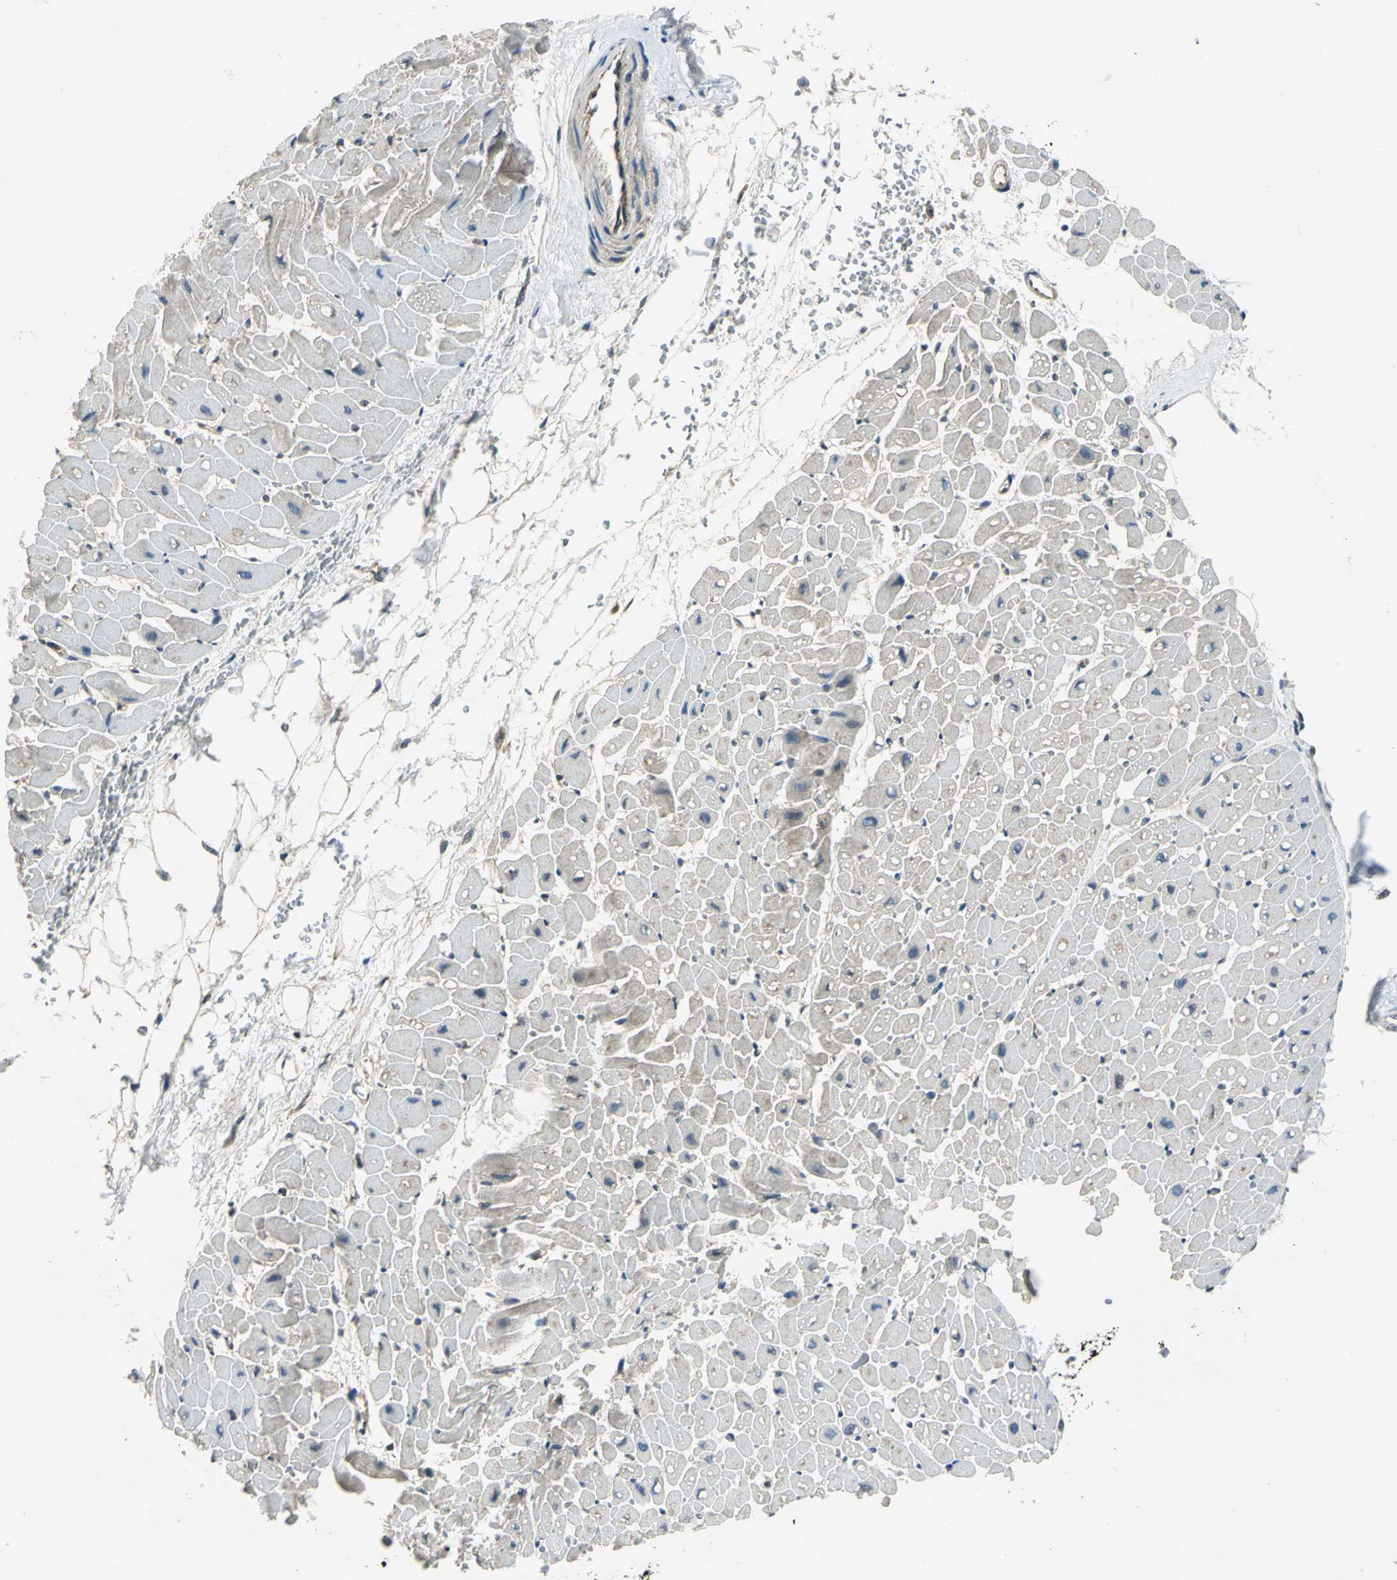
{"staining": {"intensity": "weak", "quantity": "25%-75%", "location": "cytoplasmic/membranous"}, "tissue": "heart muscle", "cell_type": "Cardiomyocytes", "image_type": "normal", "snomed": [{"axis": "morphology", "description": "Normal tissue, NOS"}, {"axis": "topography", "description": "Heart"}], "caption": "Human heart muscle stained with a brown dye reveals weak cytoplasmic/membranous positive positivity in approximately 25%-75% of cardiomyocytes.", "gene": "NUDT2", "patient": {"sex": "male", "age": 45}}